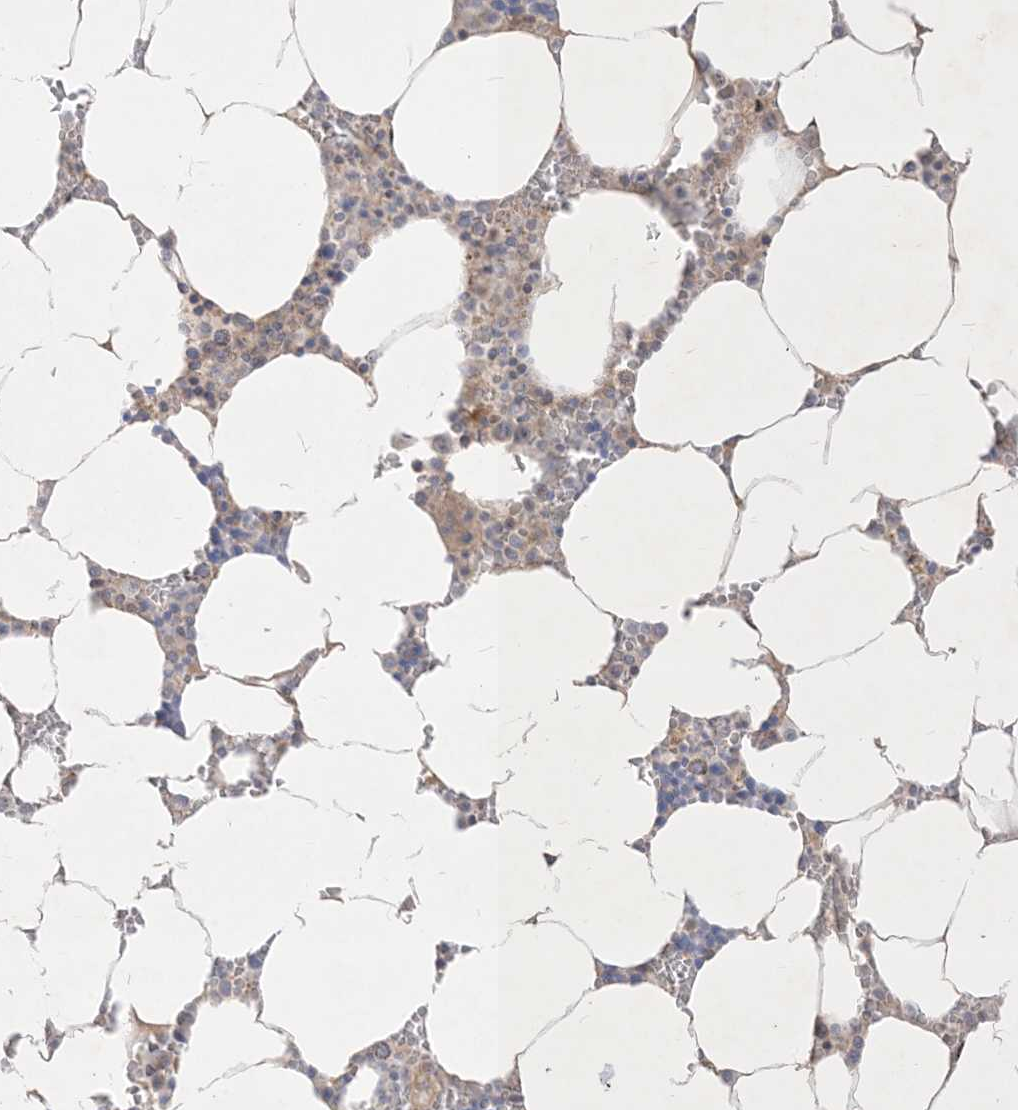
{"staining": {"intensity": "weak", "quantity": "<25%", "location": "cytoplasmic/membranous"}, "tissue": "bone marrow", "cell_type": "Hematopoietic cells", "image_type": "normal", "snomed": [{"axis": "morphology", "description": "Normal tissue, NOS"}, {"axis": "topography", "description": "Bone marrow"}], "caption": "Immunohistochemistry (IHC) micrograph of benign bone marrow stained for a protein (brown), which displays no positivity in hematopoietic cells.", "gene": "BHLHE40", "patient": {"sex": "male", "age": 70}}